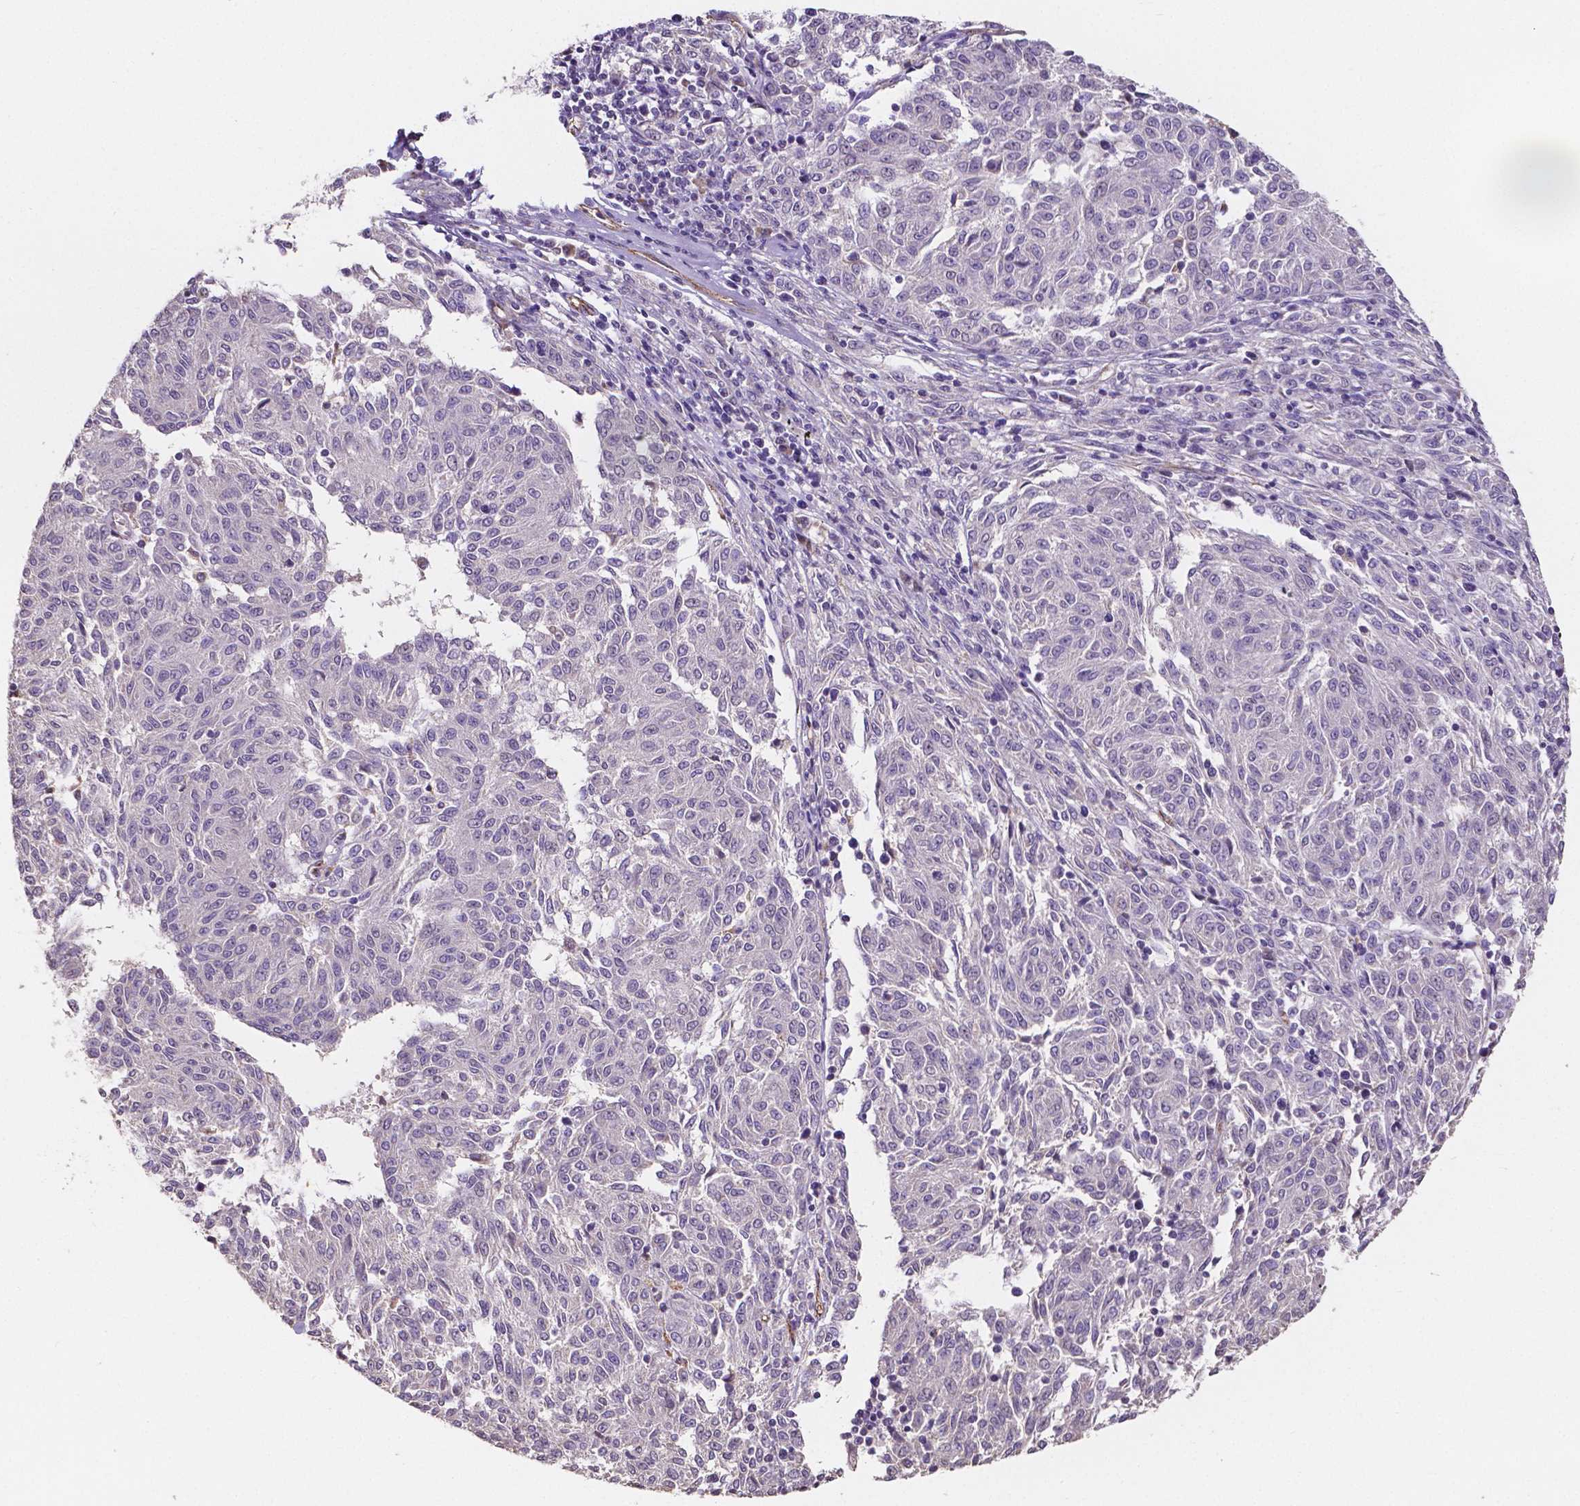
{"staining": {"intensity": "negative", "quantity": "none", "location": "none"}, "tissue": "melanoma", "cell_type": "Tumor cells", "image_type": "cancer", "snomed": [{"axis": "morphology", "description": "Malignant melanoma, NOS"}, {"axis": "topography", "description": "Skin"}], "caption": "The histopathology image displays no significant staining in tumor cells of malignant melanoma.", "gene": "ELAVL2", "patient": {"sex": "female", "age": 72}}